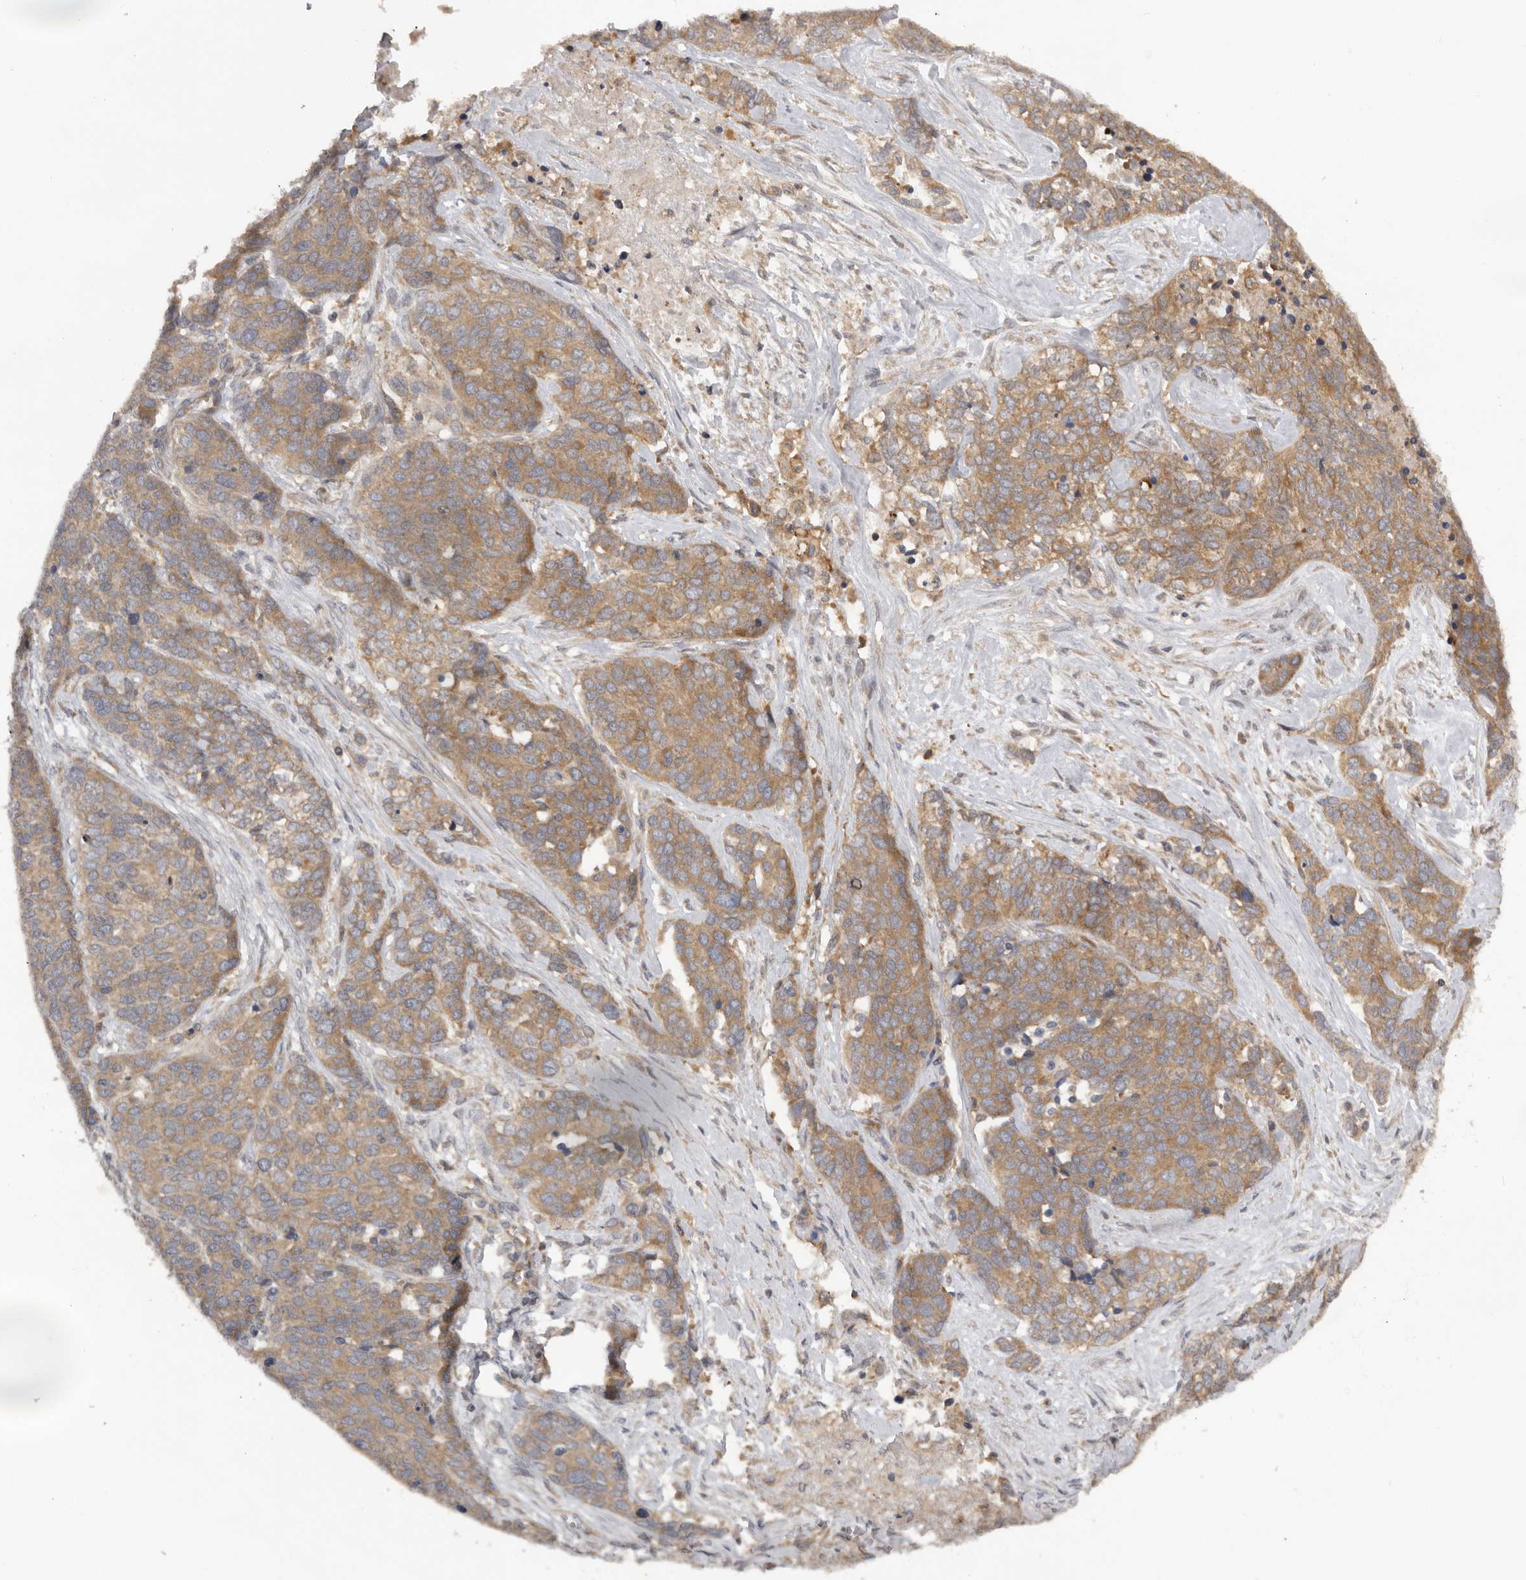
{"staining": {"intensity": "moderate", "quantity": ">75%", "location": "cytoplasmic/membranous"}, "tissue": "ovarian cancer", "cell_type": "Tumor cells", "image_type": "cancer", "snomed": [{"axis": "morphology", "description": "Cystadenocarcinoma, serous, NOS"}, {"axis": "topography", "description": "Ovary"}], "caption": "Ovarian cancer stained with a protein marker displays moderate staining in tumor cells.", "gene": "PPP1R42", "patient": {"sex": "female", "age": 44}}